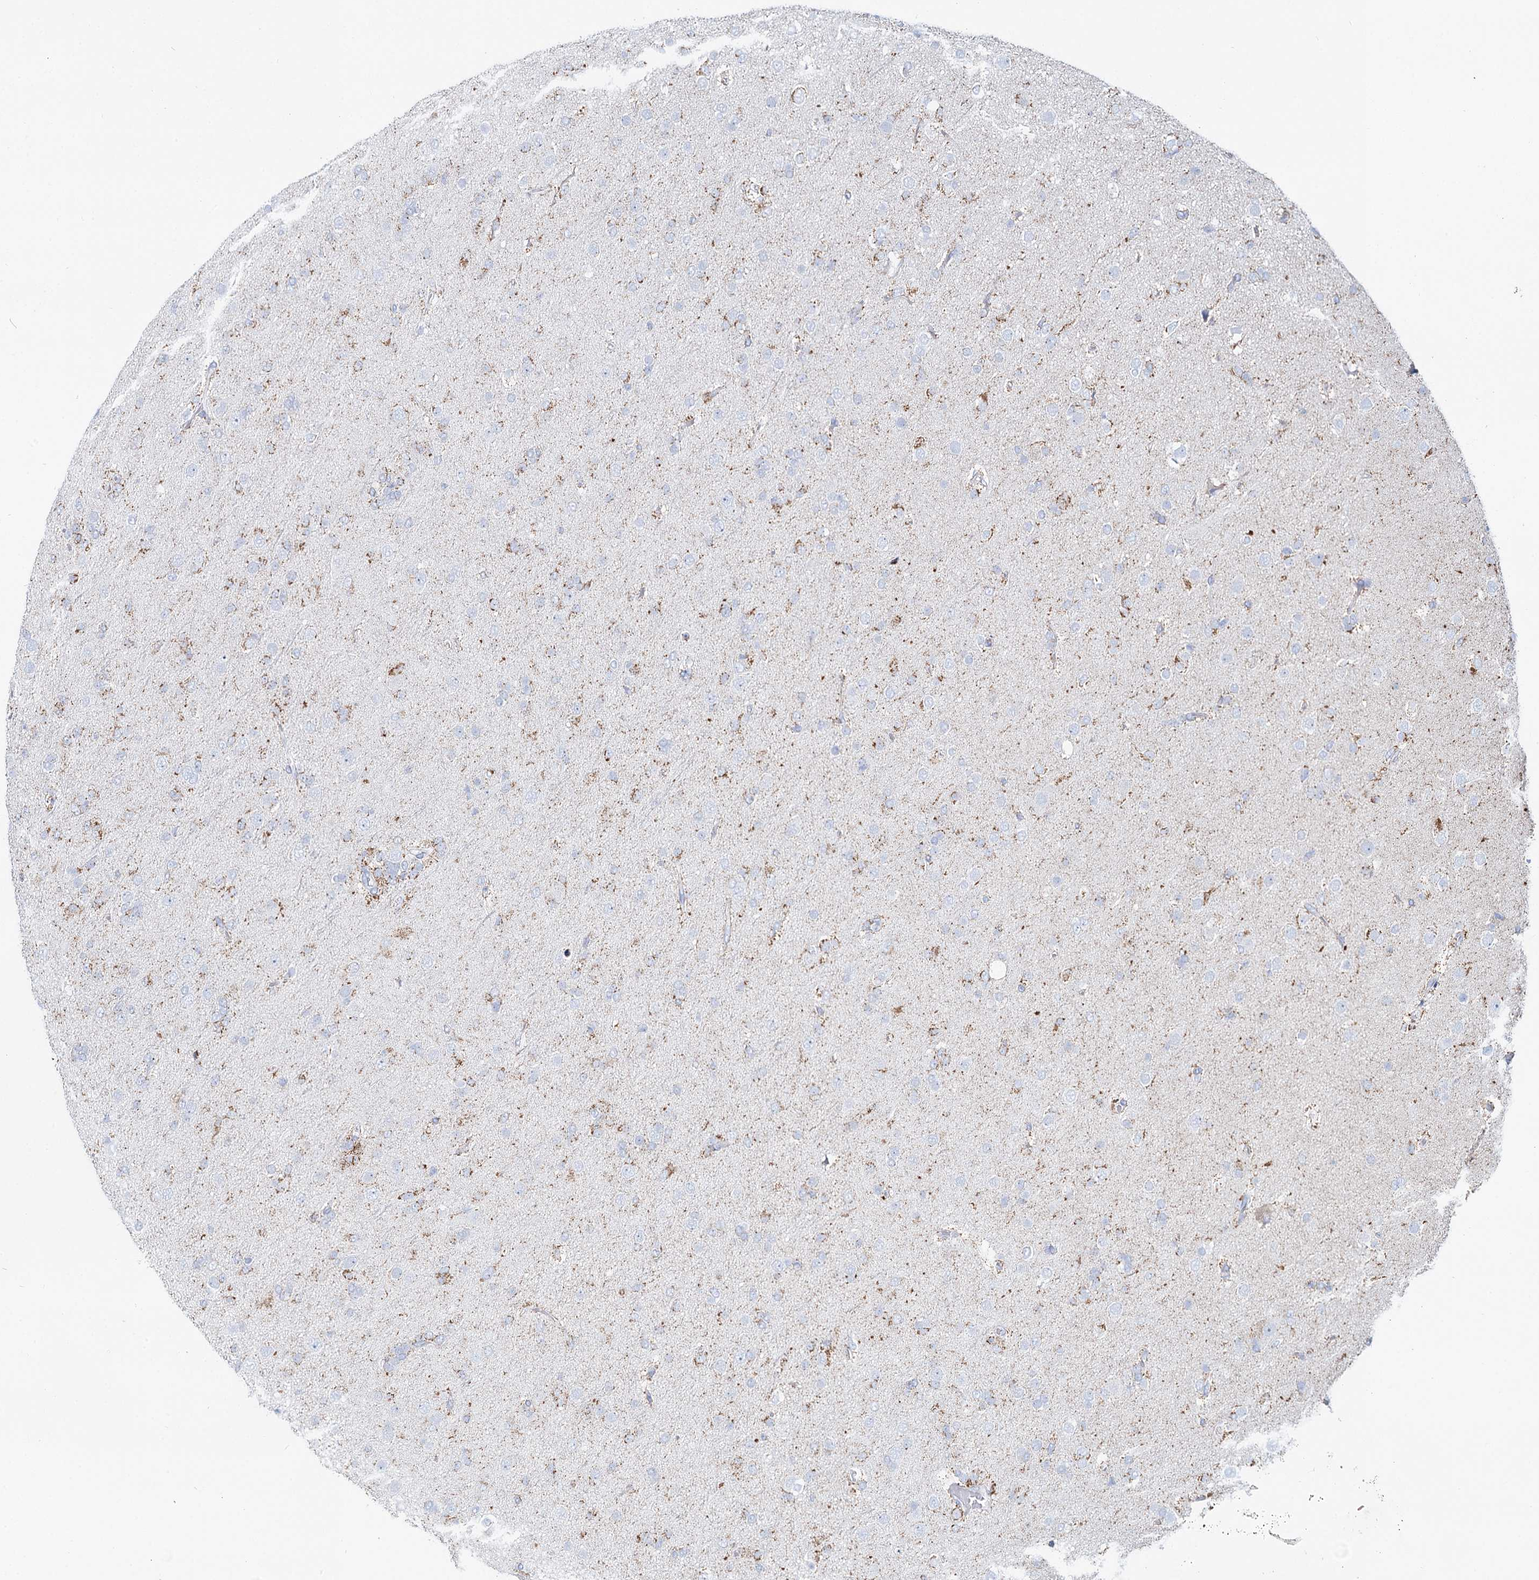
{"staining": {"intensity": "moderate", "quantity": "<25%", "location": "cytoplasmic/membranous"}, "tissue": "glioma", "cell_type": "Tumor cells", "image_type": "cancer", "snomed": [{"axis": "morphology", "description": "Glioma, malignant, Low grade"}, {"axis": "topography", "description": "Brain"}], "caption": "Glioma tissue shows moderate cytoplasmic/membranous staining in about <25% of tumor cells", "gene": "MCCC2", "patient": {"sex": "male", "age": 65}}